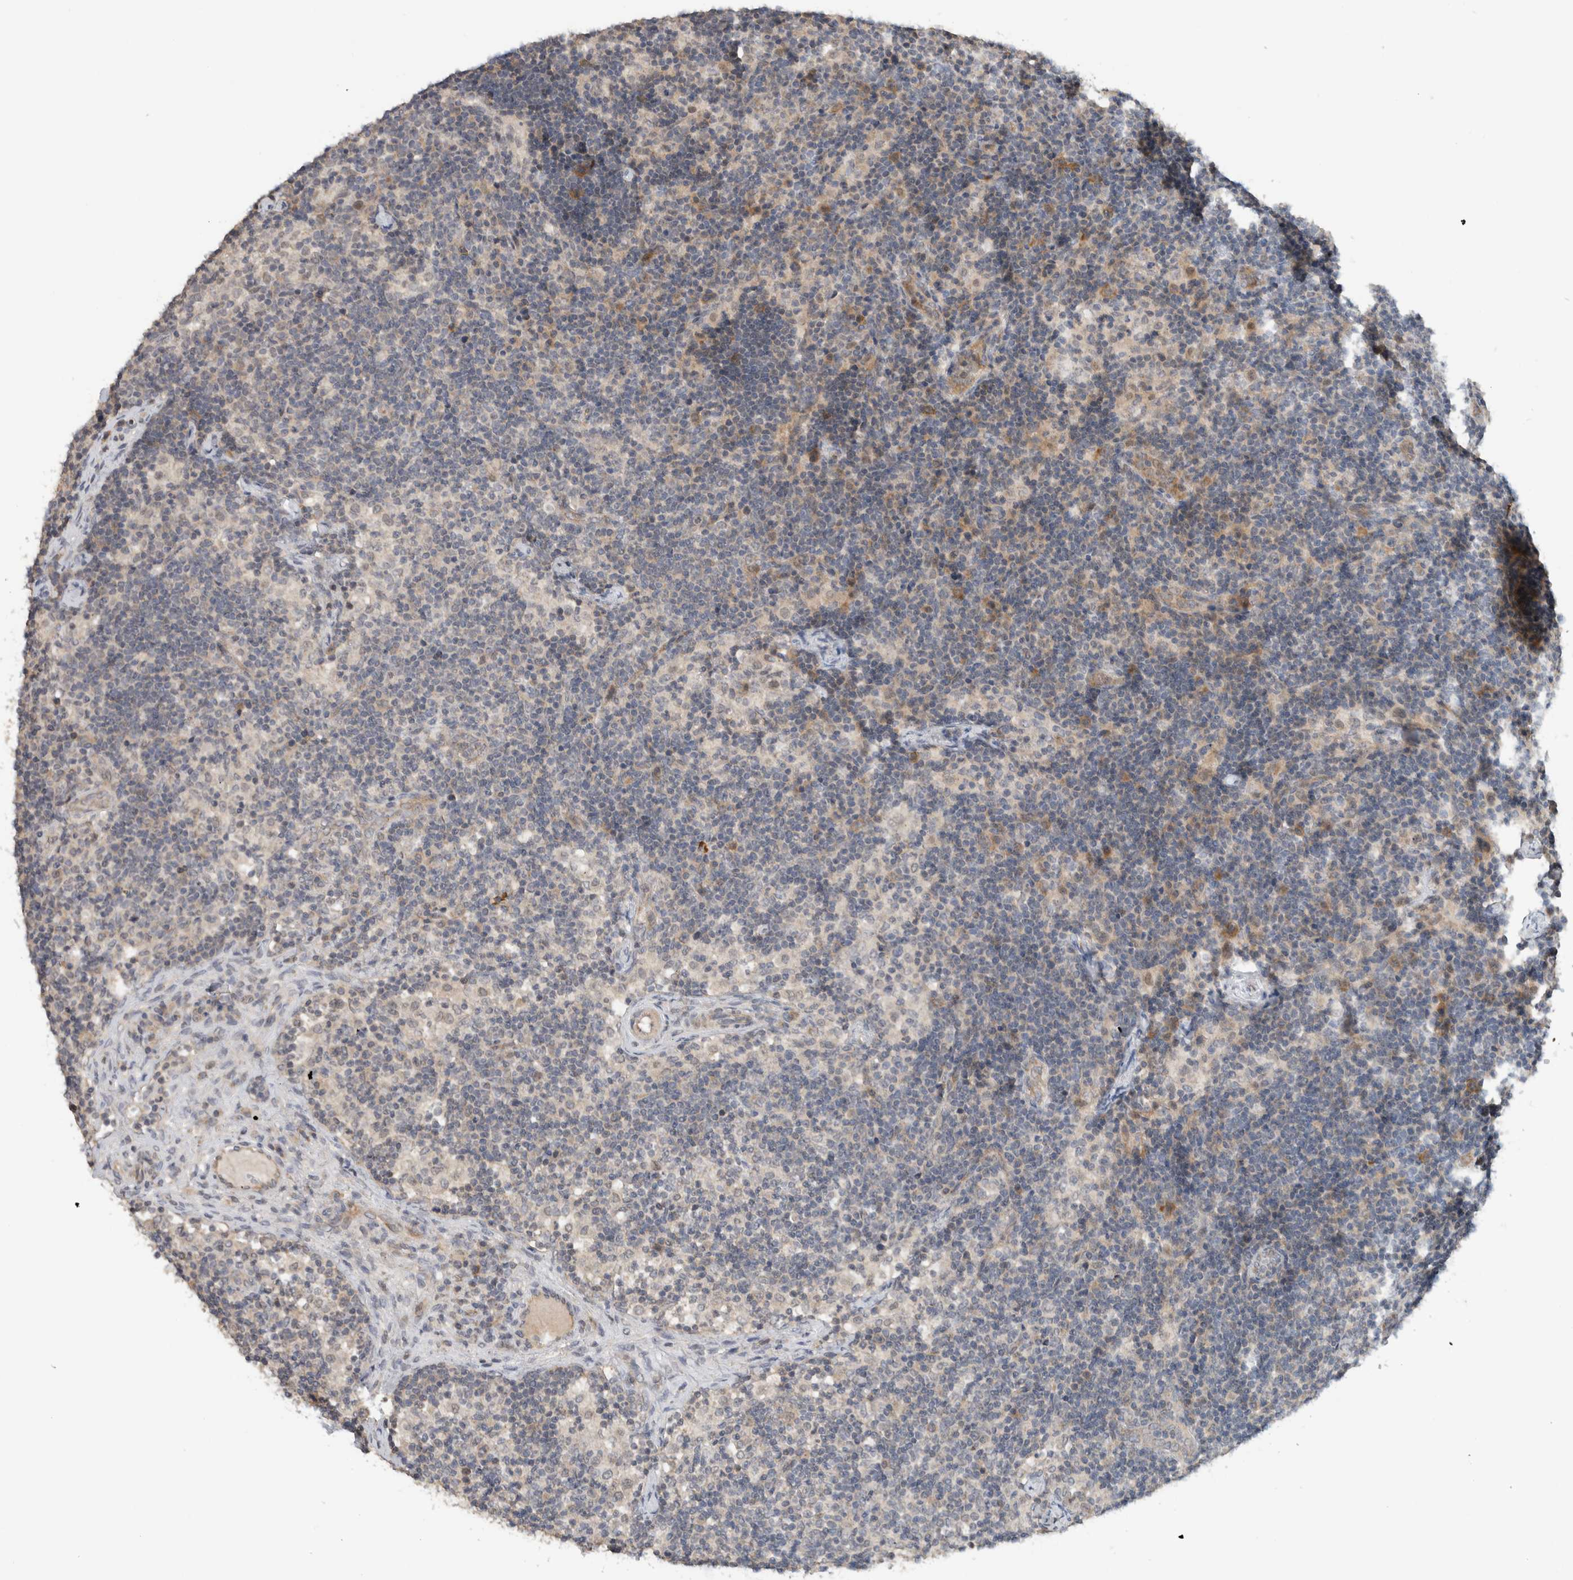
{"staining": {"intensity": "moderate", "quantity": "<25%", "location": "cytoplasmic/membranous"}, "tissue": "lymph node", "cell_type": "Germinal center cells", "image_type": "normal", "snomed": [{"axis": "morphology", "description": "Normal tissue, NOS"}, {"axis": "topography", "description": "Lymph node"}], "caption": "Germinal center cells demonstrate low levels of moderate cytoplasmic/membranous expression in approximately <25% of cells in unremarkable human lymph node.", "gene": "ERCC6L2", "patient": {"sex": "female", "age": 22}}